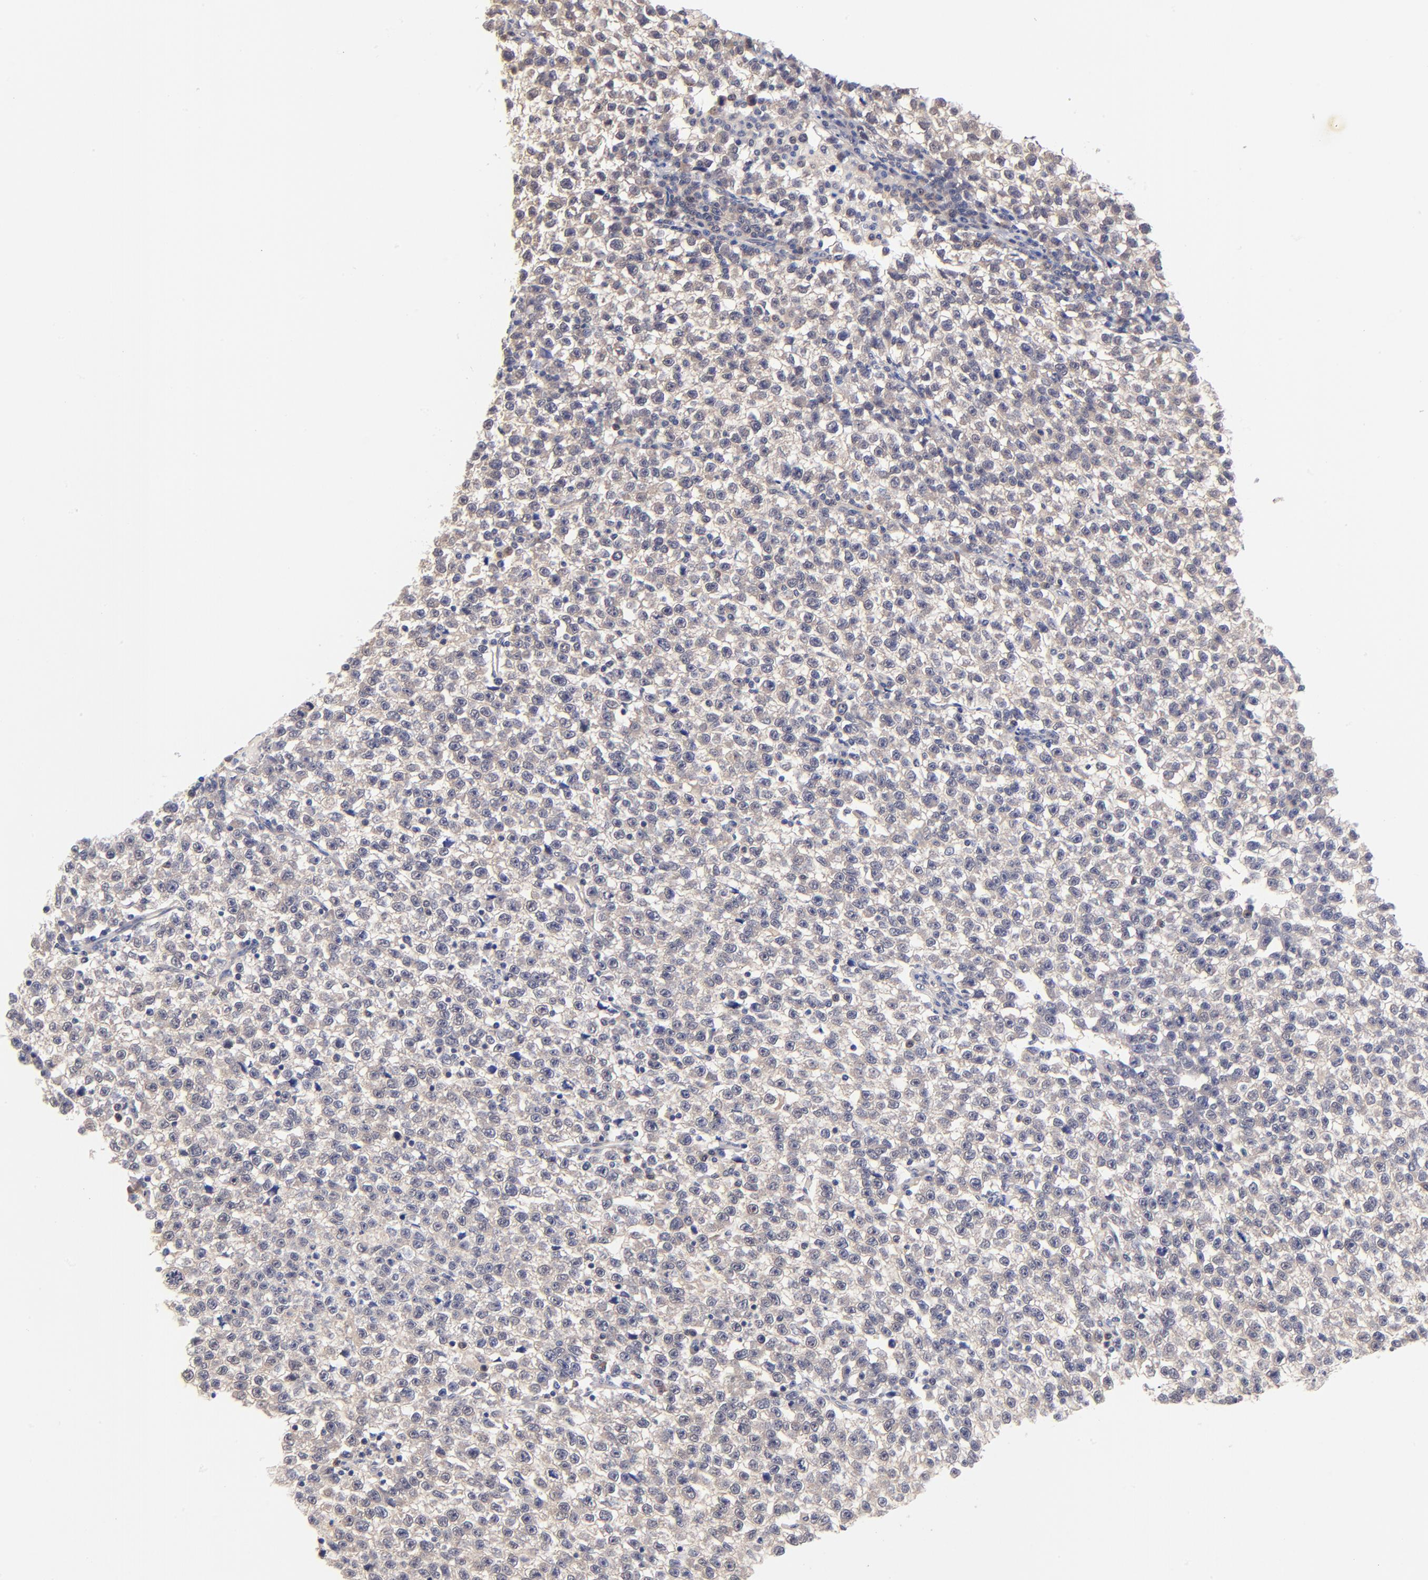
{"staining": {"intensity": "weak", "quantity": ">75%", "location": "cytoplasmic/membranous"}, "tissue": "testis cancer", "cell_type": "Tumor cells", "image_type": "cancer", "snomed": [{"axis": "morphology", "description": "Seminoma, NOS"}, {"axis": "topography", "description": "Testis"}], "caption": "Human seminoma (testis) stained with a protein marker shows weak staining in tumor cells.", "gene": "TXNL1", "patient": {"sex": "male", "age": 35}}